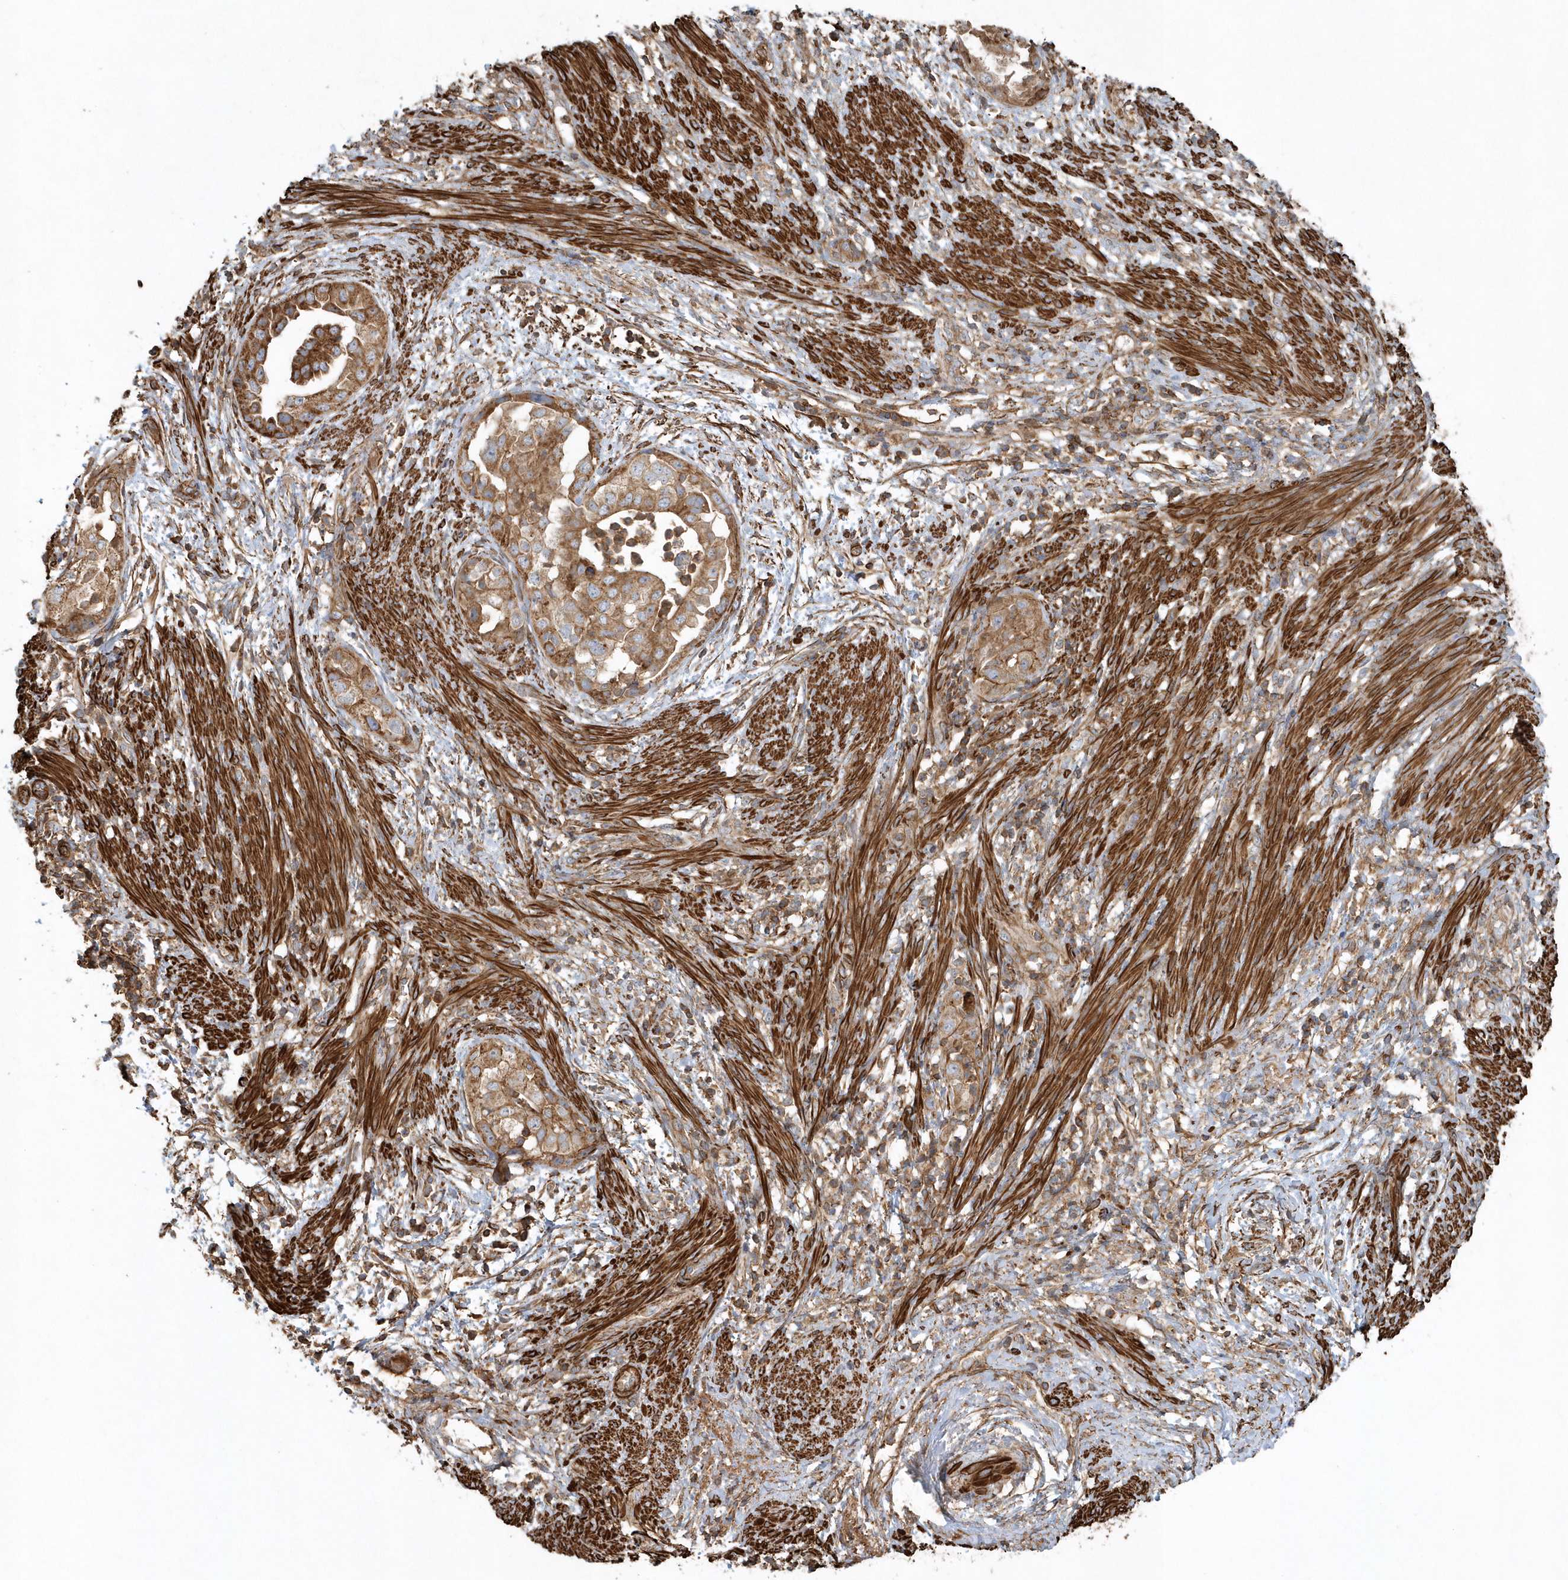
{"staining": {"intensity": "moderate", "quantity": ">75%", "location": "cytoplasmic/membranous"}, "tissue": "endometrial cancer", "cell_type": "Tumor cells", "image_type": "cancer", "snomed": [{"axis": "morphology", "description": "Adenocarcinoma, NOS"}, {"axis": "topography", "description": "Endometrium"}], "caption": "Human endometrial cancer stained for a protein (brown) exhibits moderate cytoplasmic/membranous positive expression in approximately >75% of tumor cells.", "gene": "MMUT", "patient": {"sex": "female", "age": 85}}